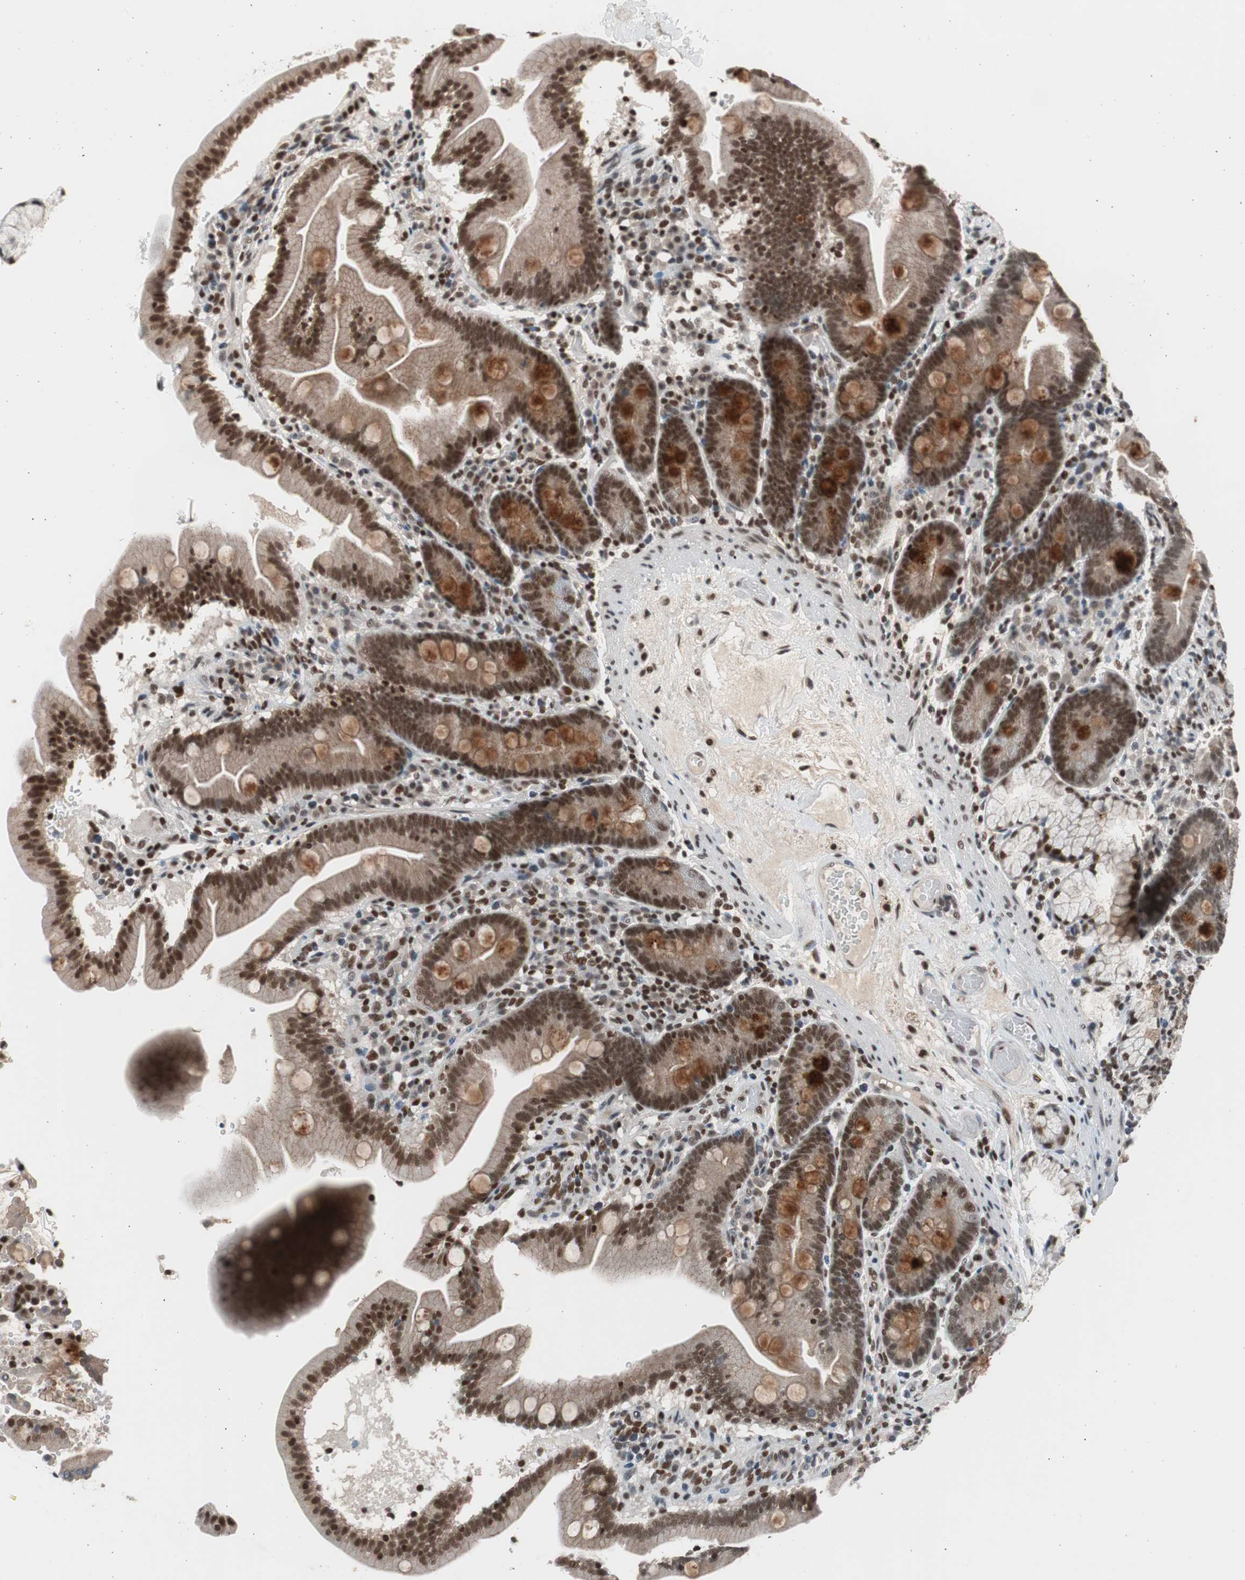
{"staining": {"intensity": "moderate", "quantity": ">75%", "location": "cytoplasmic/membranous,nuclear"}, "tissue": "duodenum", "cell_type": "Glandular cells", "image_type": "normal", "snomed": [{"axis": "morphology", "description": "Normal tissue, NOS"}, {"axis": "topography", "description": "Duodenum"}], "caption": "The image shows staining of normal duodenum, revealing moderate cytoplasmic/membranous,nuclear protein staining (brown color) within glandular cells.", "gene": "RPA1", "patient": {"sex": "male", "age": 54}}